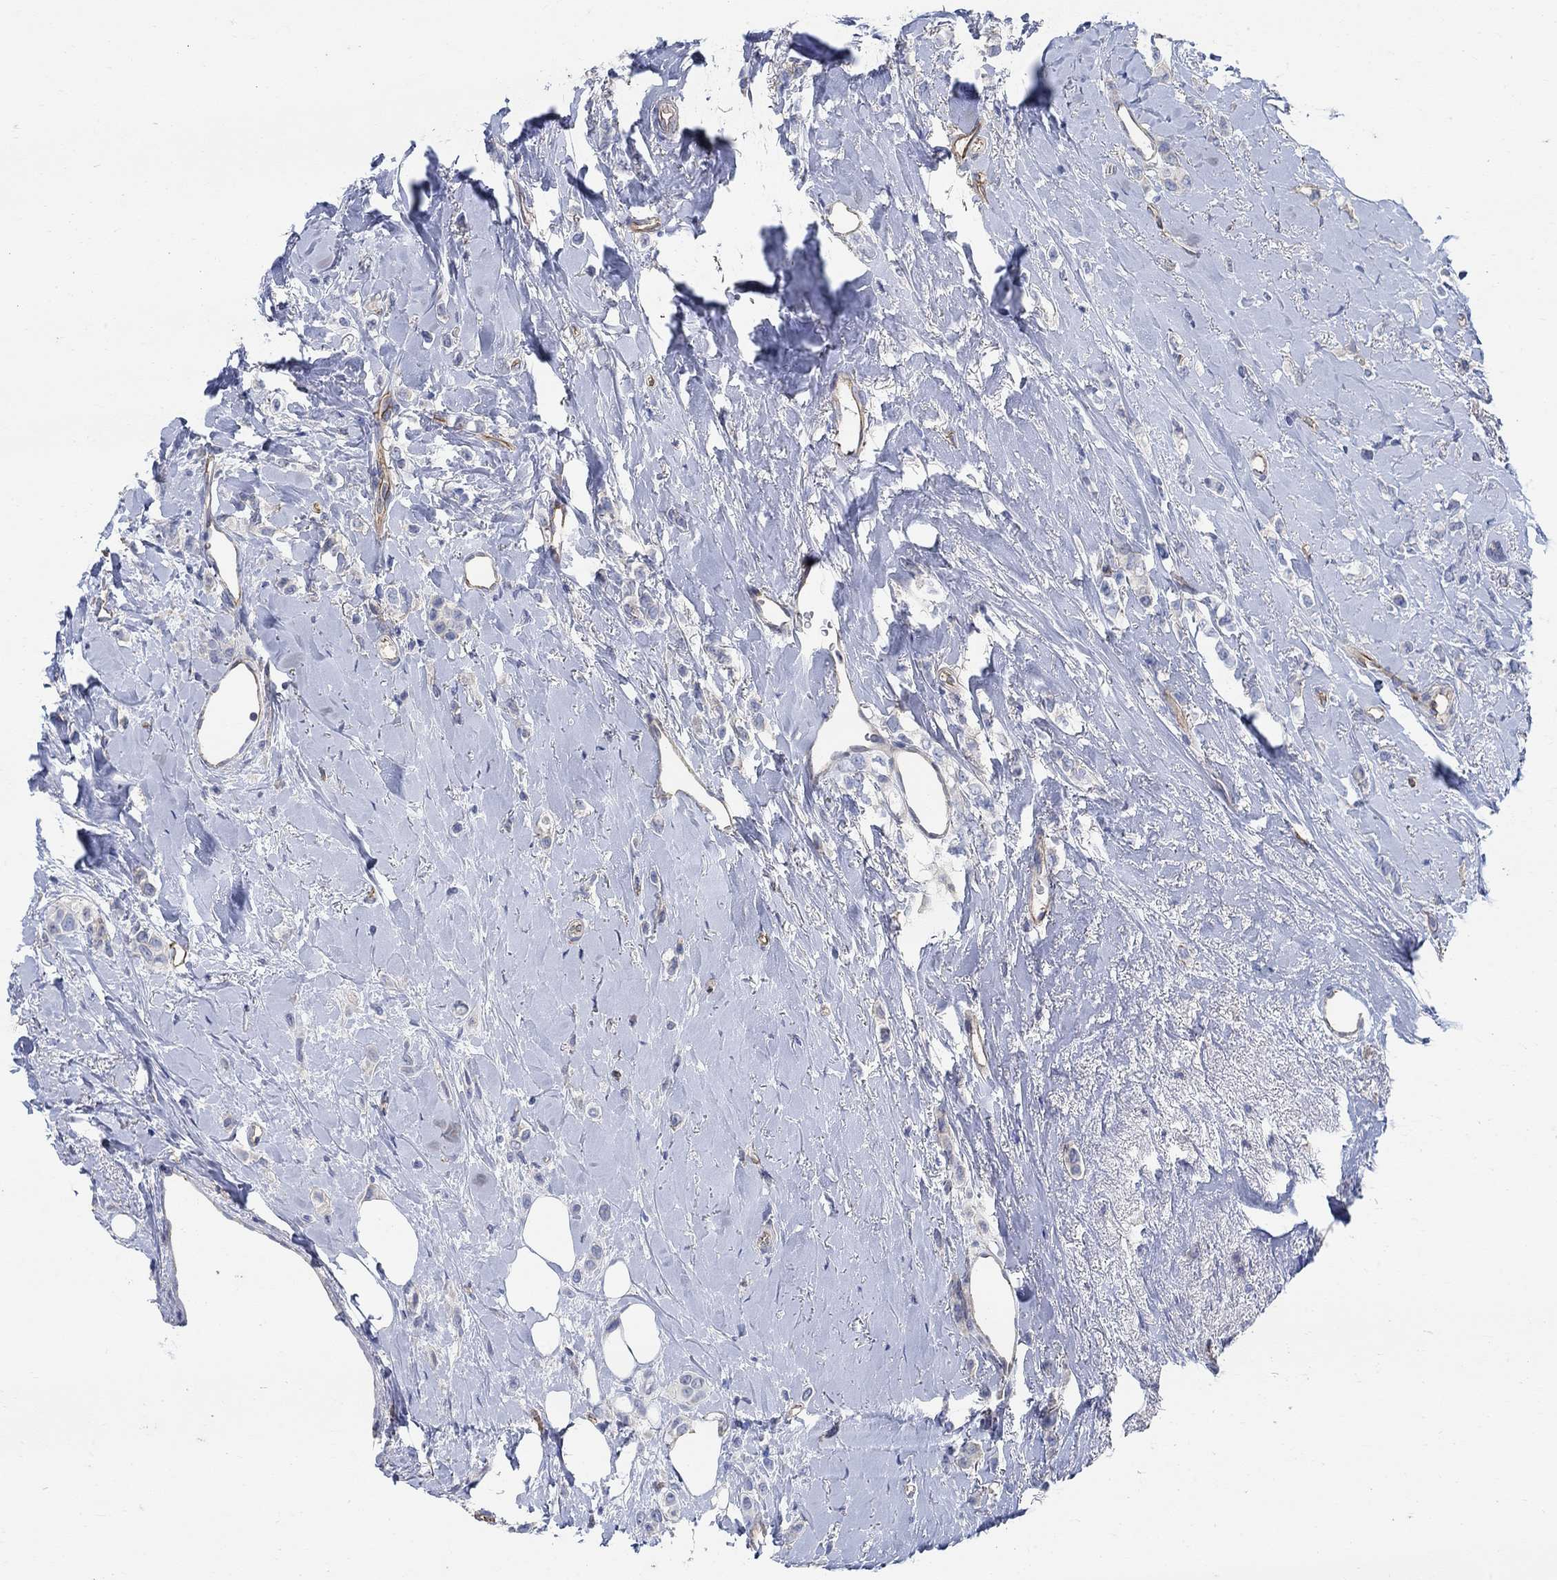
{"staining": {"intensity": "negative", "quantity": "none", "location": "none"}, "tissue": "breast cancer", "cell_type": "Tumor cells", "image_type": "cancer", "snomed": [{"axis": "morphology", "description": "Lobular carcinoma"}, {"axis": "topography", "description": "Breast"}], "caption": "Immunohistochemistry (IHC) photomicrograph of human breast cancer (lobular carcinoma) stained for a protein (brown), which exhibits no expression in tumor cells.", "gene": "TMEM198", "patient": {"sex": "female", "age": 66}}